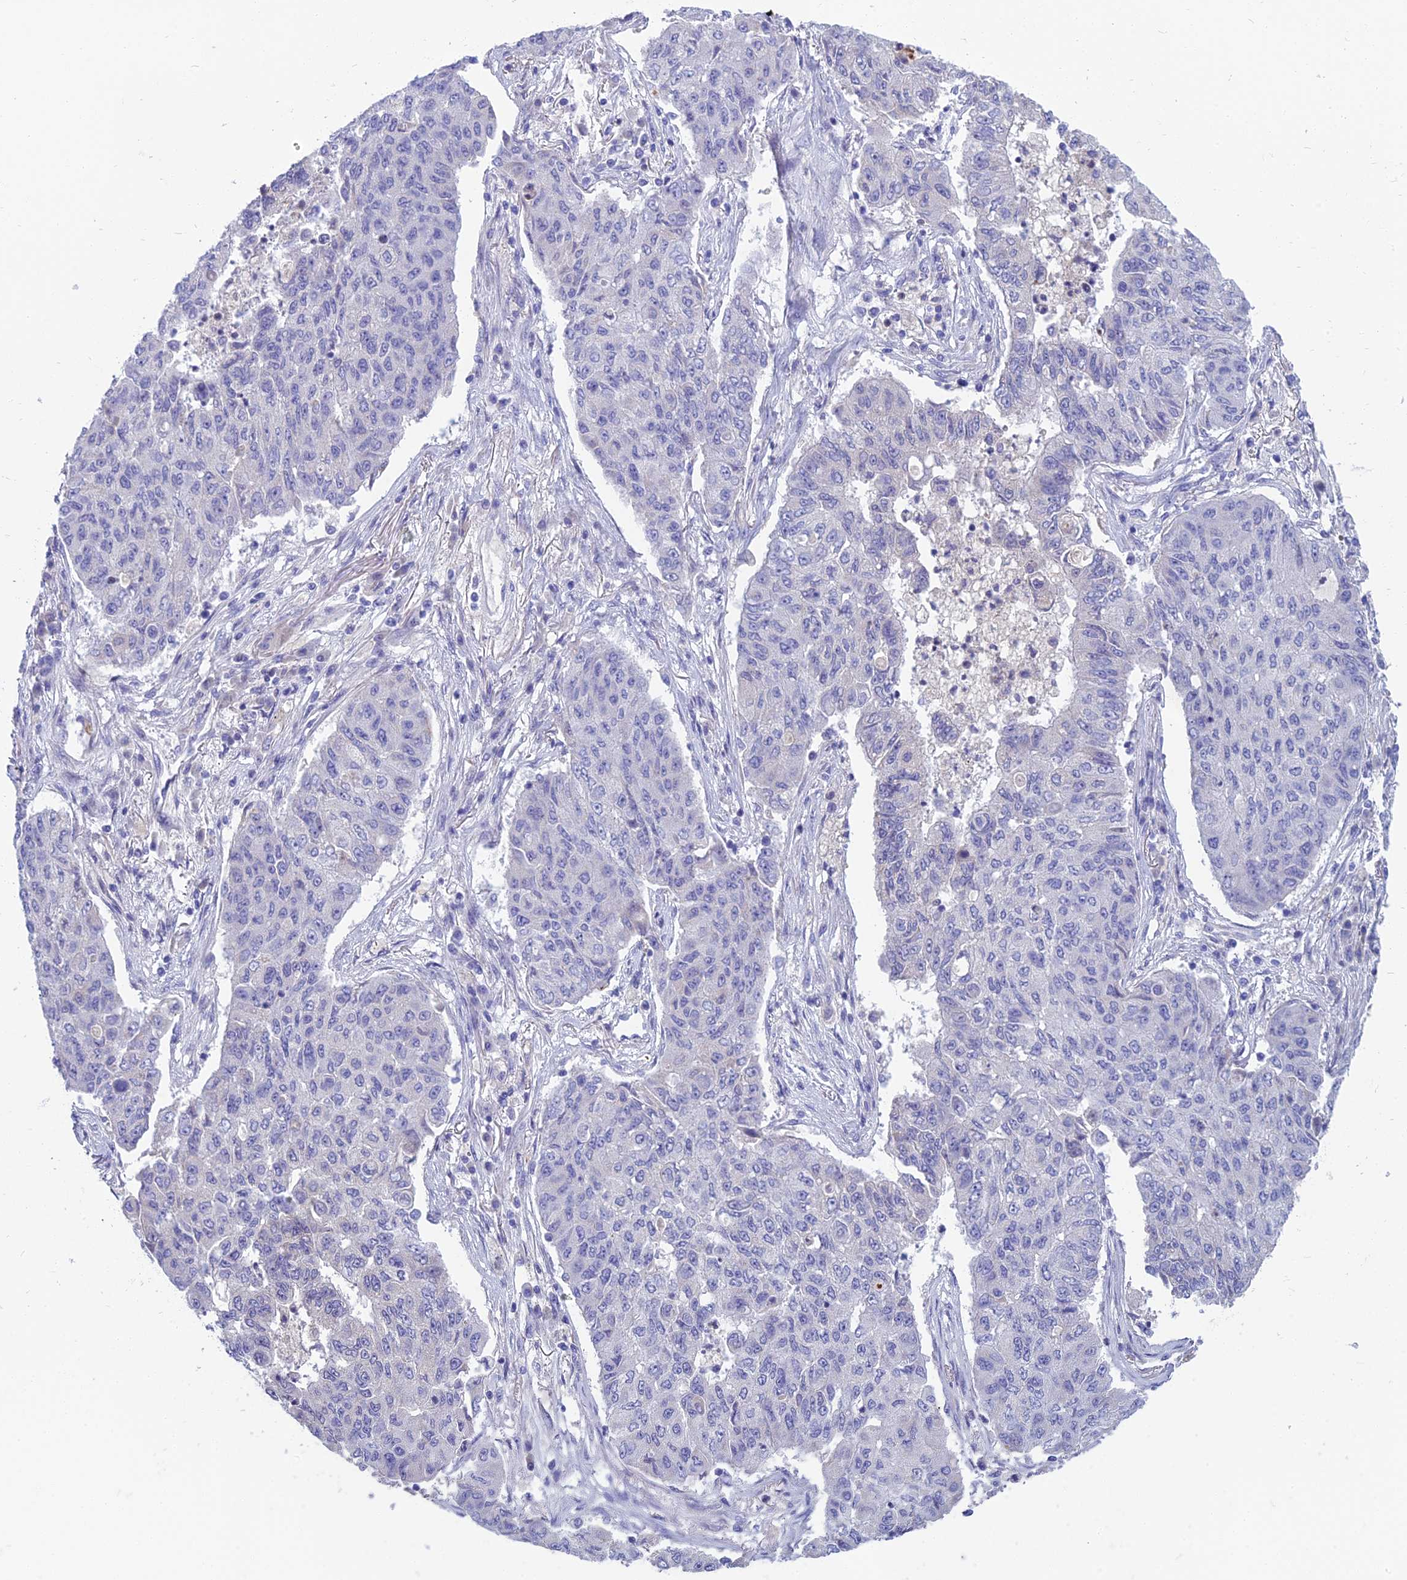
{"staining": {"intensity": "negative", "quantity": "none", "location": "none"}, "tissue": "lung cancer", "cell_type": "Tumor cells", "image_type": "cancer", "snomed": [{"axis": "morphology", "description": "Squamous cell carcinoma, NOS"}, {"axis": "topography", "description": "Lung"}], "caption": "This is a photomicrograph of immunohistochemistry staining of lung cancer, which shows no expression in tumor cells. (Stains: DAB (3,3'-diaminobenzidine) immunohistochemistry (IHC) with hematoxylin counter stain, Microscopy: brightfield microscopy at high magnification).", "gene": "SPTLC3", "patient": {"sex": "male", "age": 74}}